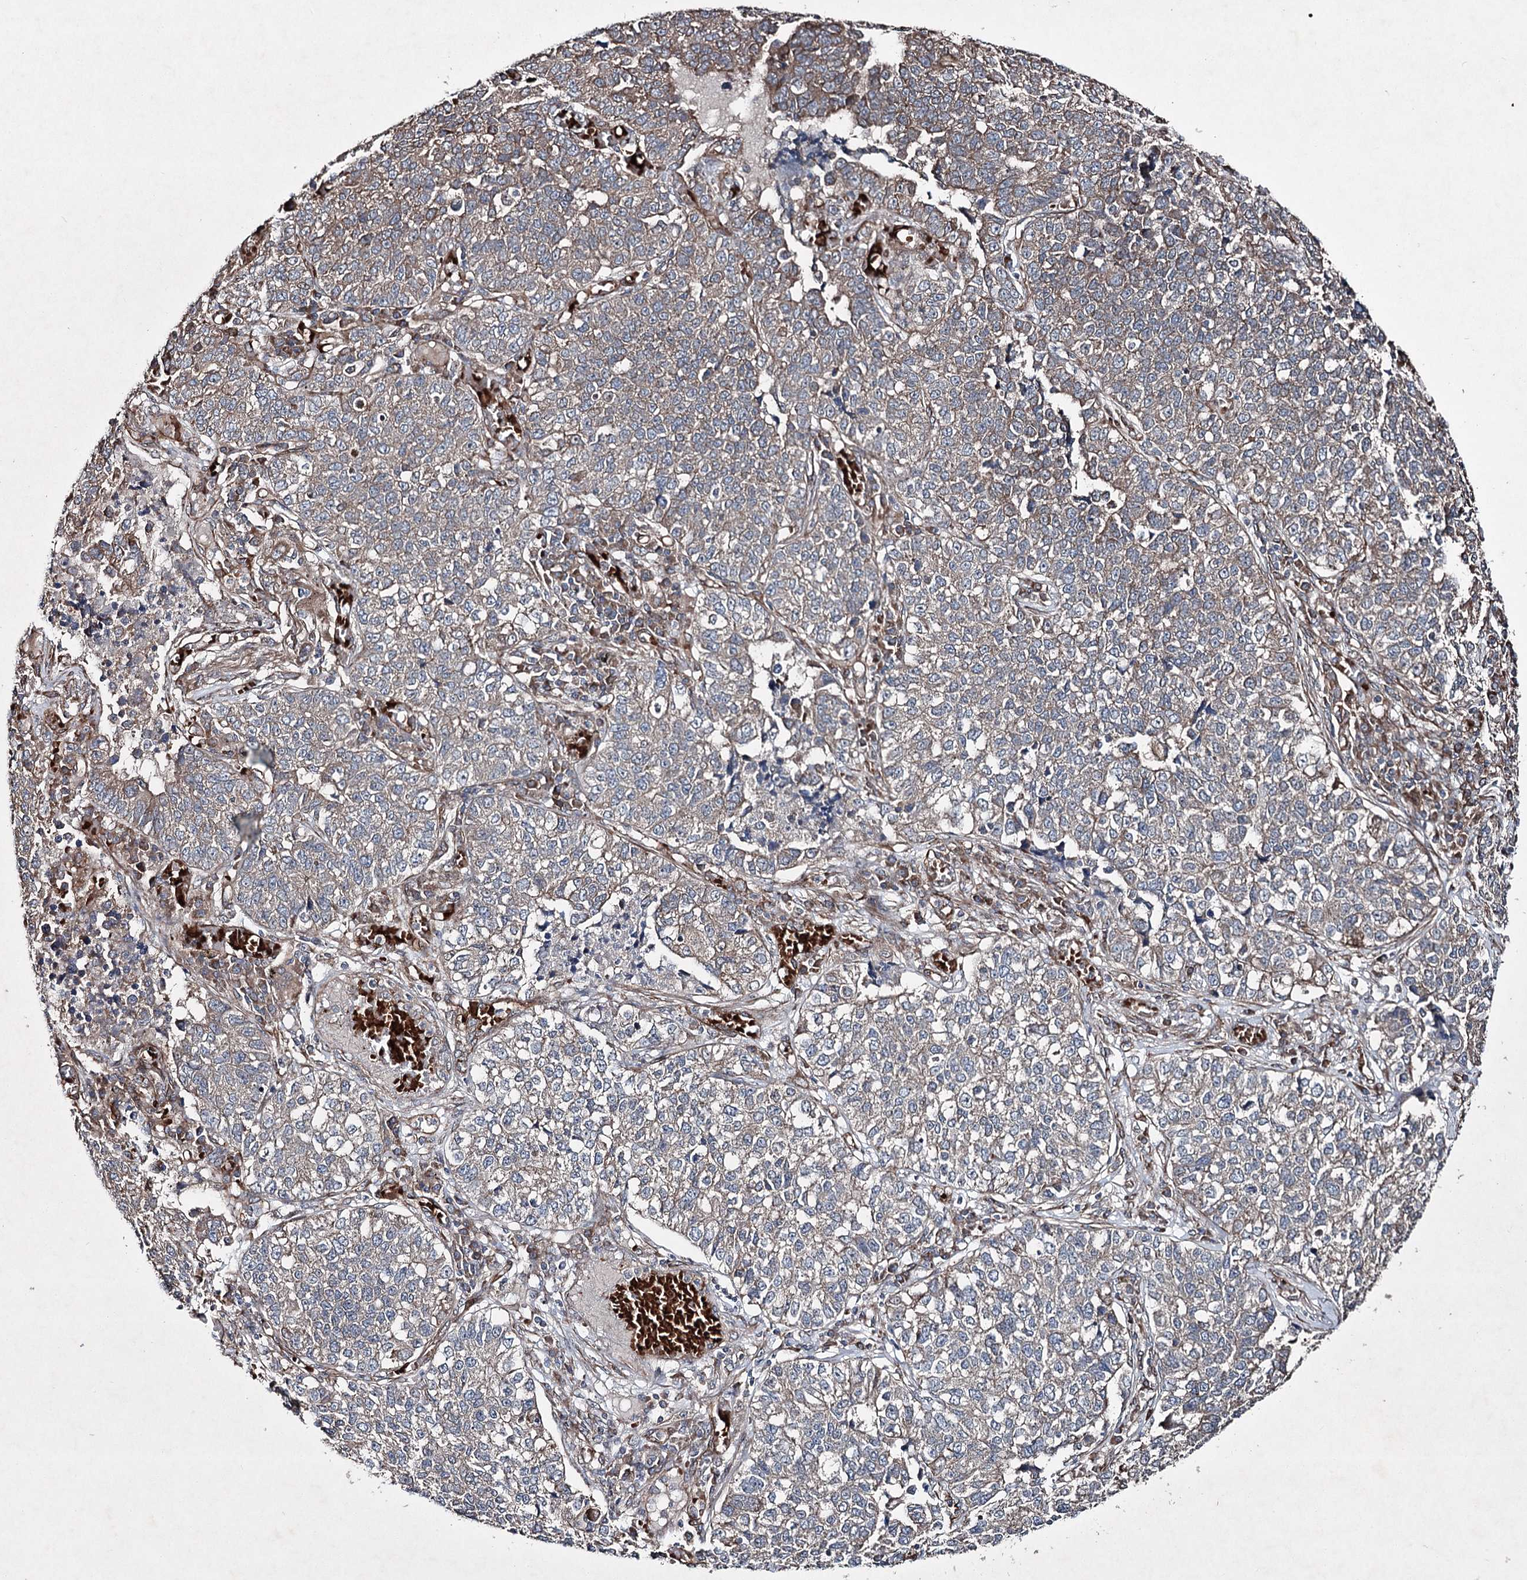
{"staining": {"intensity": "moderate", "quantity": "25%-75%", "location": "cytoplasmic/membranous"}, "tissue": "lung cancer", "cell_type": "Tumor cells", "image_type": "cancer", "snomed": [{"axis": "morphology", "description": "Adenocarcinoma, NOS"}, {"axis": "topography", "description": "Lung"}], "caption": "The image demonstrates staining of lung cancer (adenocarcinoma), revealing moderate cytoplasmic/membranous protein positivity (brown color) within tumor cells.", "gene": "SERINC5", "patient": {"sex": "male", "age": 49}}